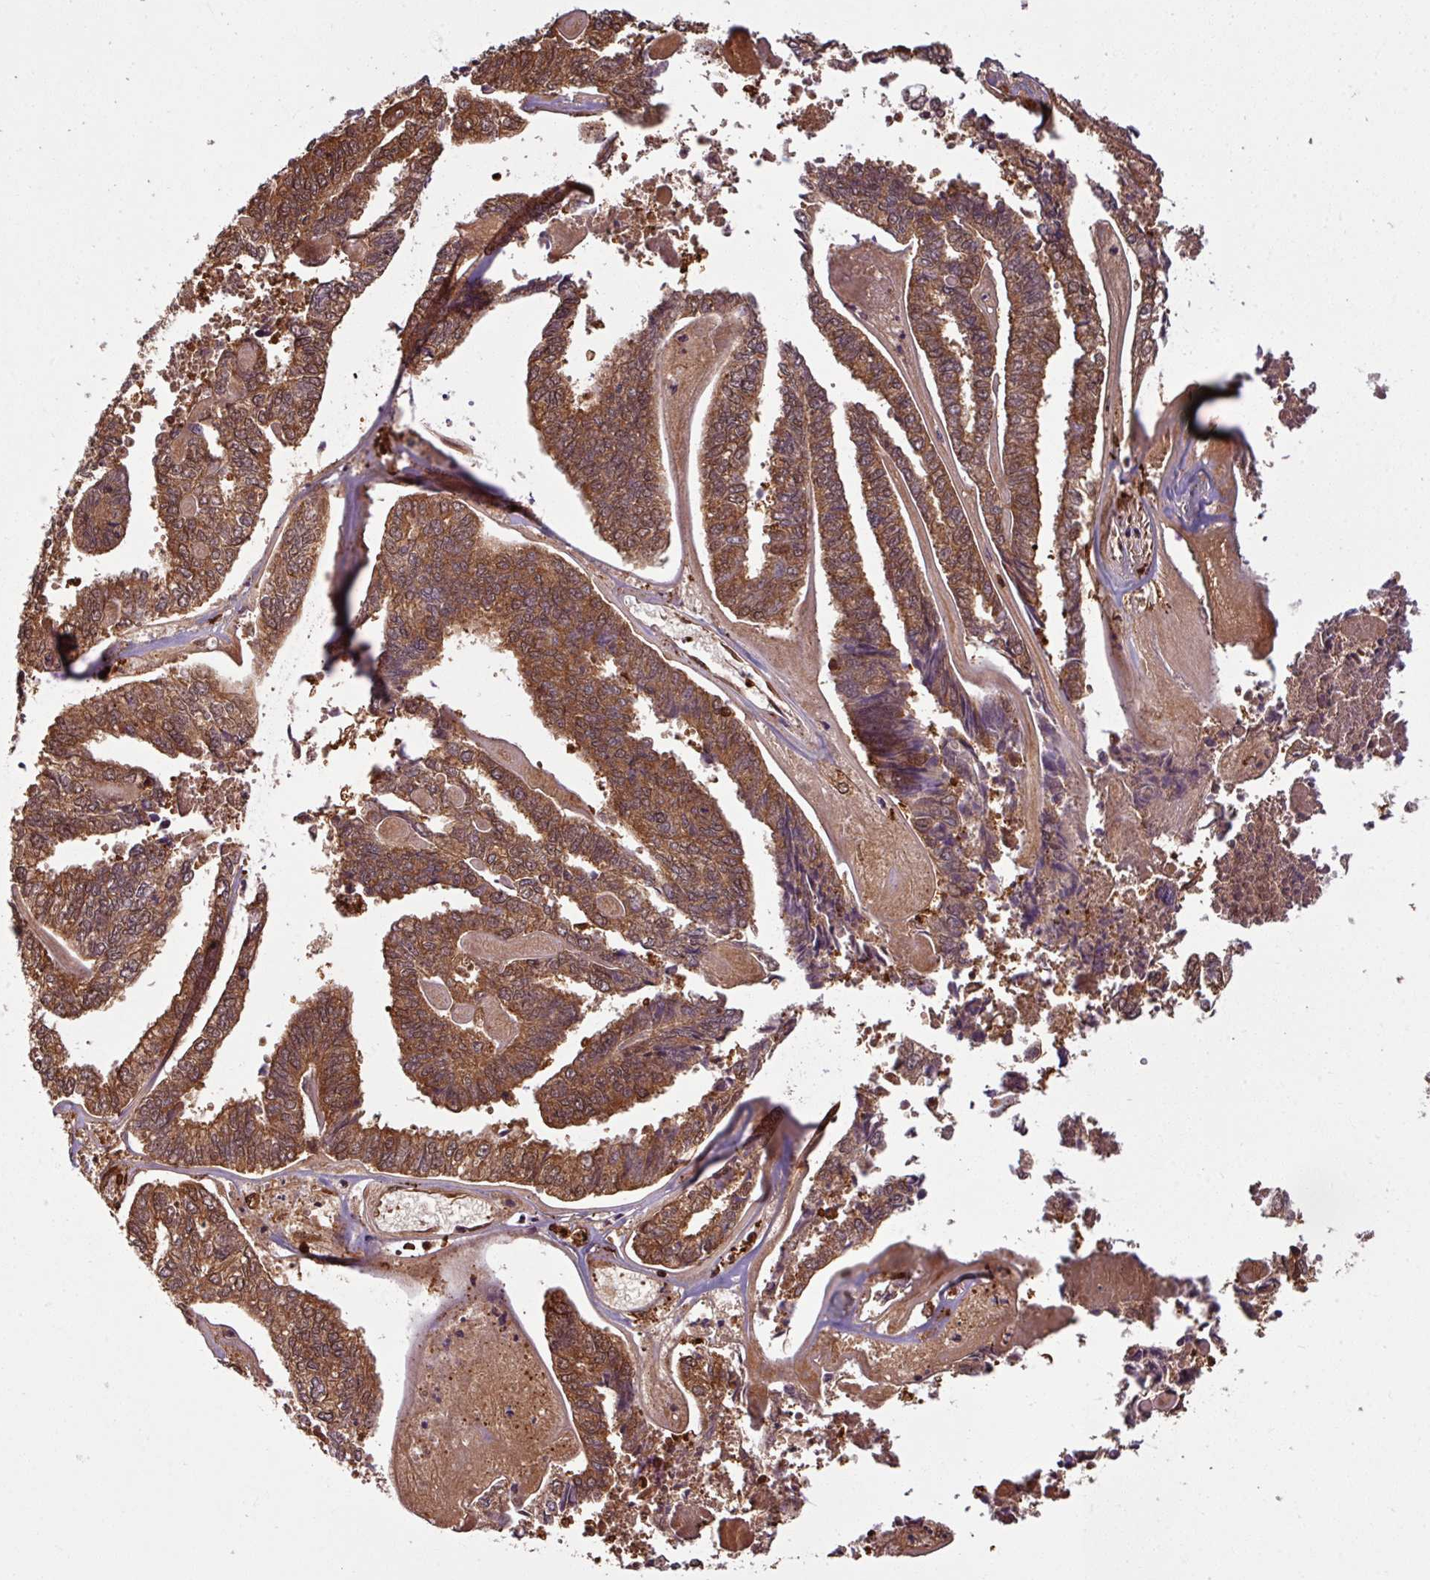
{"staining": {"intensity": "moderate", "quantity": ">75%", "location": "cytoplasmic/membranous,nuclear"}, "tissue": "endometrial cancer", "cell_type": "Tumor cells", "image_type": "cancer", "snomed": [{"axis": "morphology", "description": "Adenocarcinoma, NOS"}, {"axis": "topography", "description": "Endometrium"}], "caption": "The image demonstrates a brown stain indicating the presence of a protein in the cytoplasmic/membranous and nuclear of tumor cells in endometrial cancer. (Stains: DAB in brown, nuclei in blue, Microscopy: brightfield microscopy at high magnification).", "gene": "KCTD11", "patient": {"sex": "female", "age": 73}}